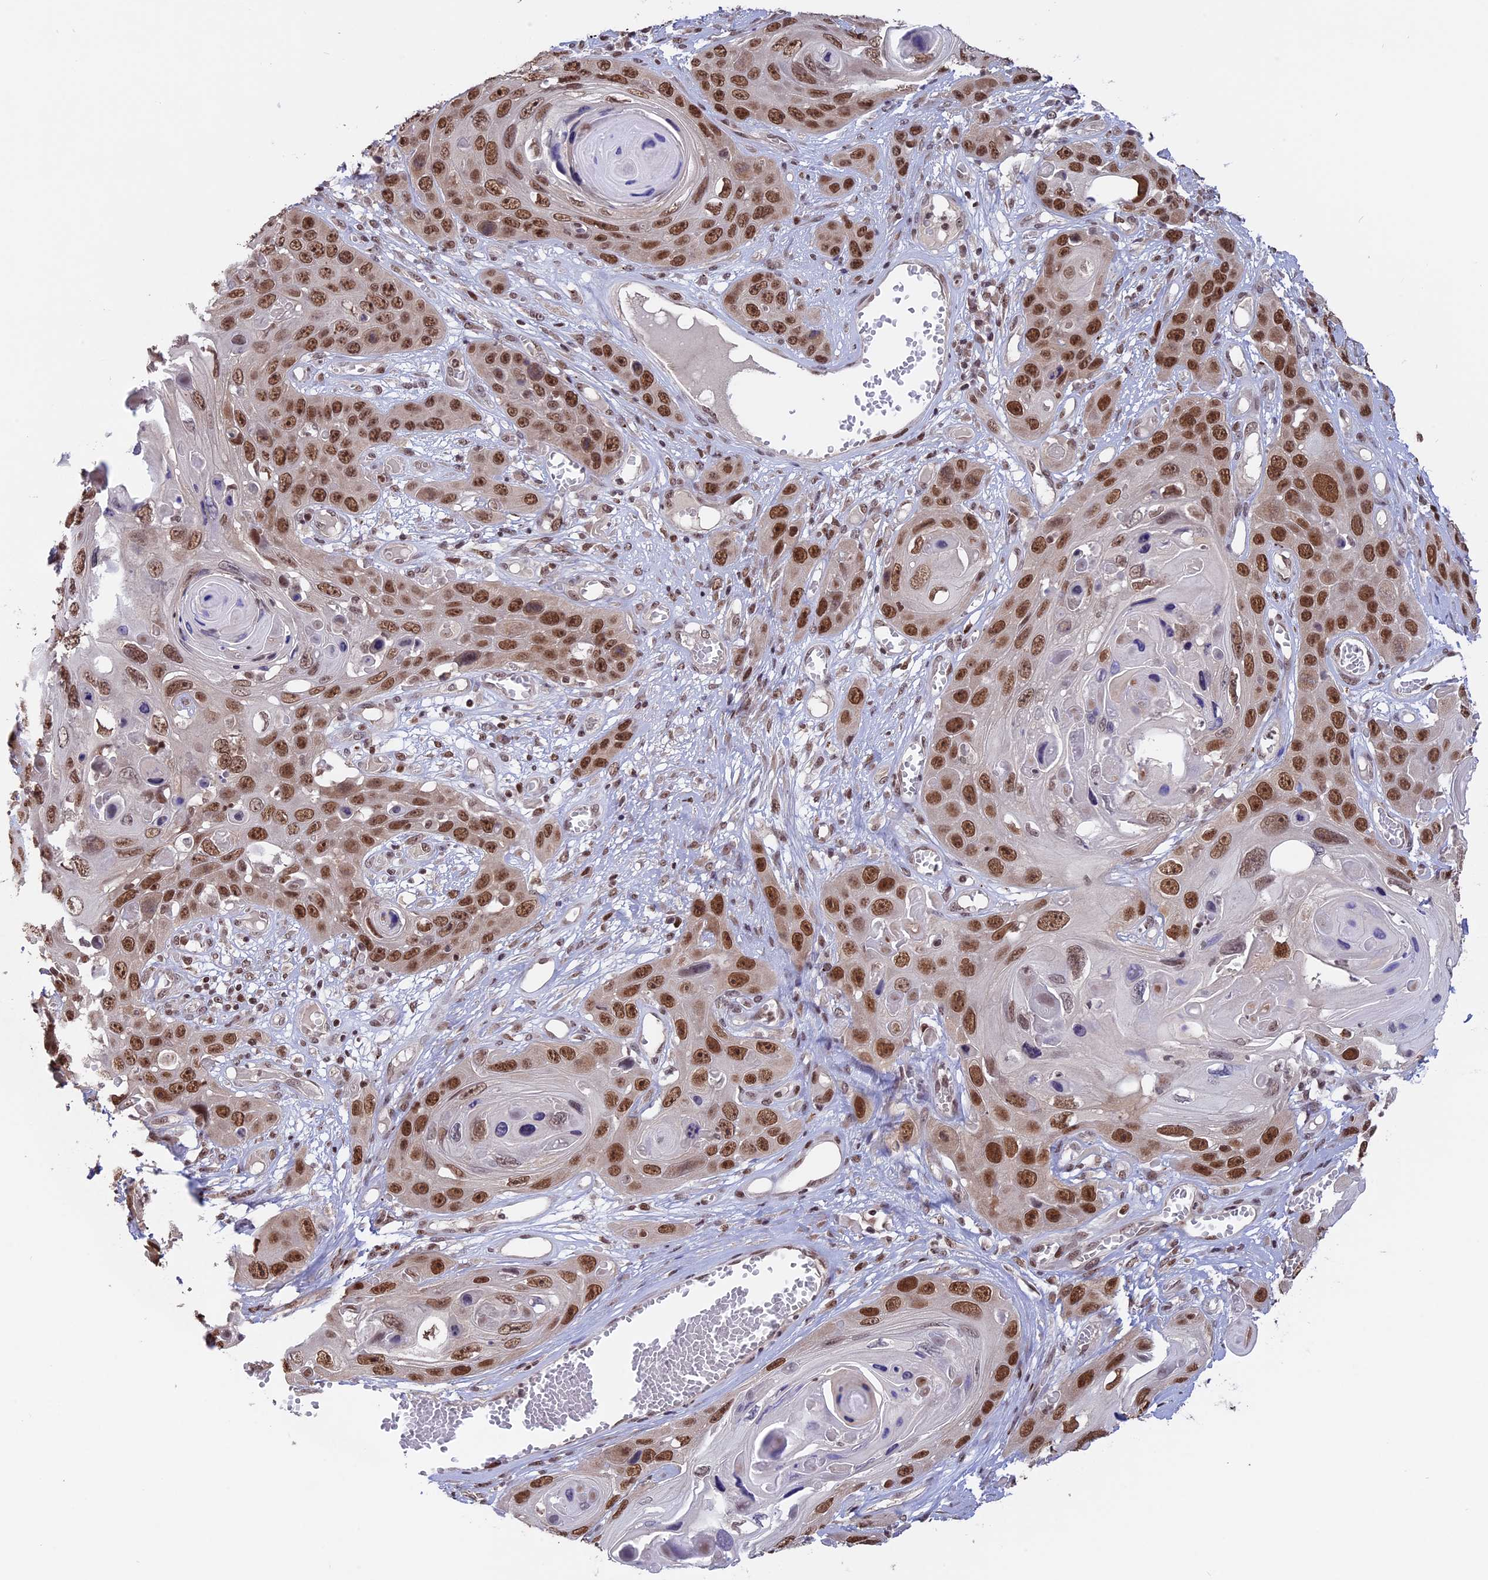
{"staining": {"intensity": "moderate", "quantity": ">75%", "location": "nuclear"}, "tissue": "skin cancer", "cell_type": "Tumor cells", "image_type": "cancer", "snomed": [{"axis": "morphology", "description": "Squamous cell carcinoma, NOS"}, {"axis": "topography", "description": "Skin"}], "caption": "Tumor cells display medium levels of moderate nuclear staining in approximately >75% of cells in squamous cell carcinoma (skin).", "gene": "RFC5", "patient": {"sex": "male", "age": 55}}